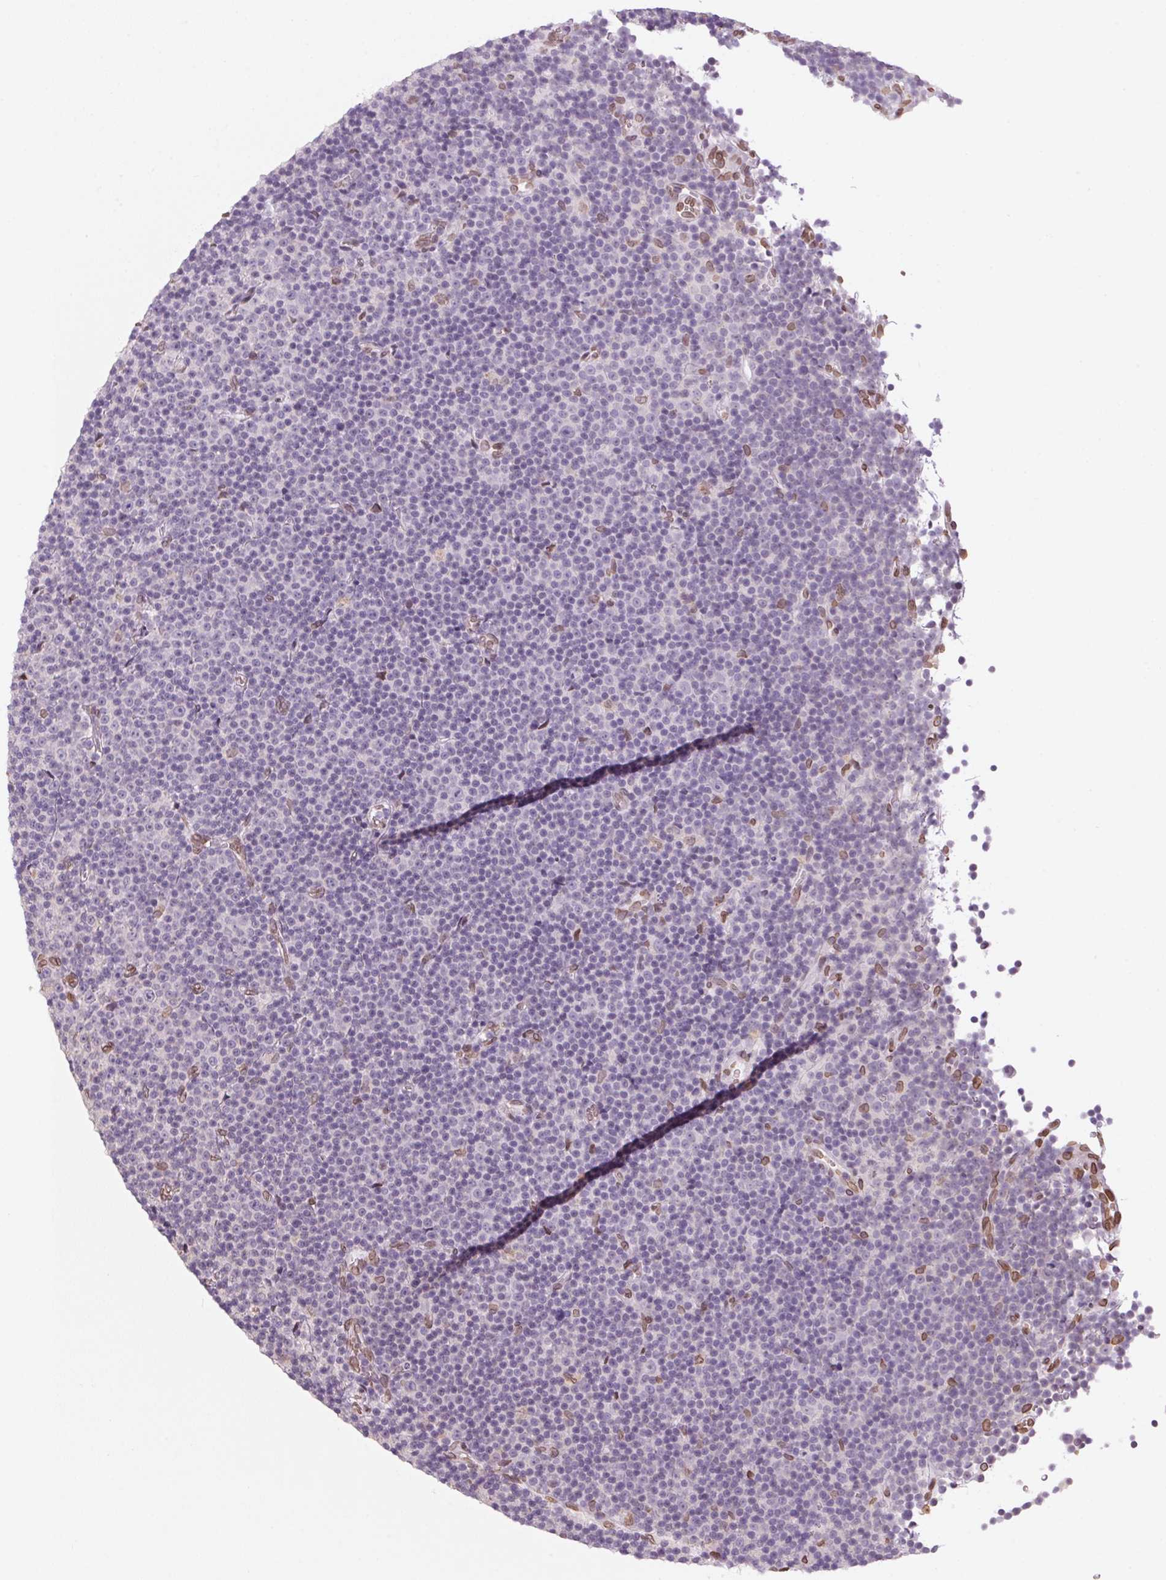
{"staining": {"intensity": "negative", "quantity": "none", "location": "none"}, "tissue": "lymphoma", "cell_type": "Tumor cells", "image_type": "cancer", "snomed": [{"axis": "morphology", "description": "Malignant lymphoma, non-Hodgkin's type, Low grade"}, {"axis": "topography", "description": "Lymph node"}], "caption": "A high-resolution photomicrograph shows immunohistochemistry staining of lymphoma, which reveals no significant expression in tumor cells. (Immunohistochemistry (ihc), brightfield microscopy, high magnification).", "gene": "TMEM175", "patient": {"sex": "female", "age": 67}}